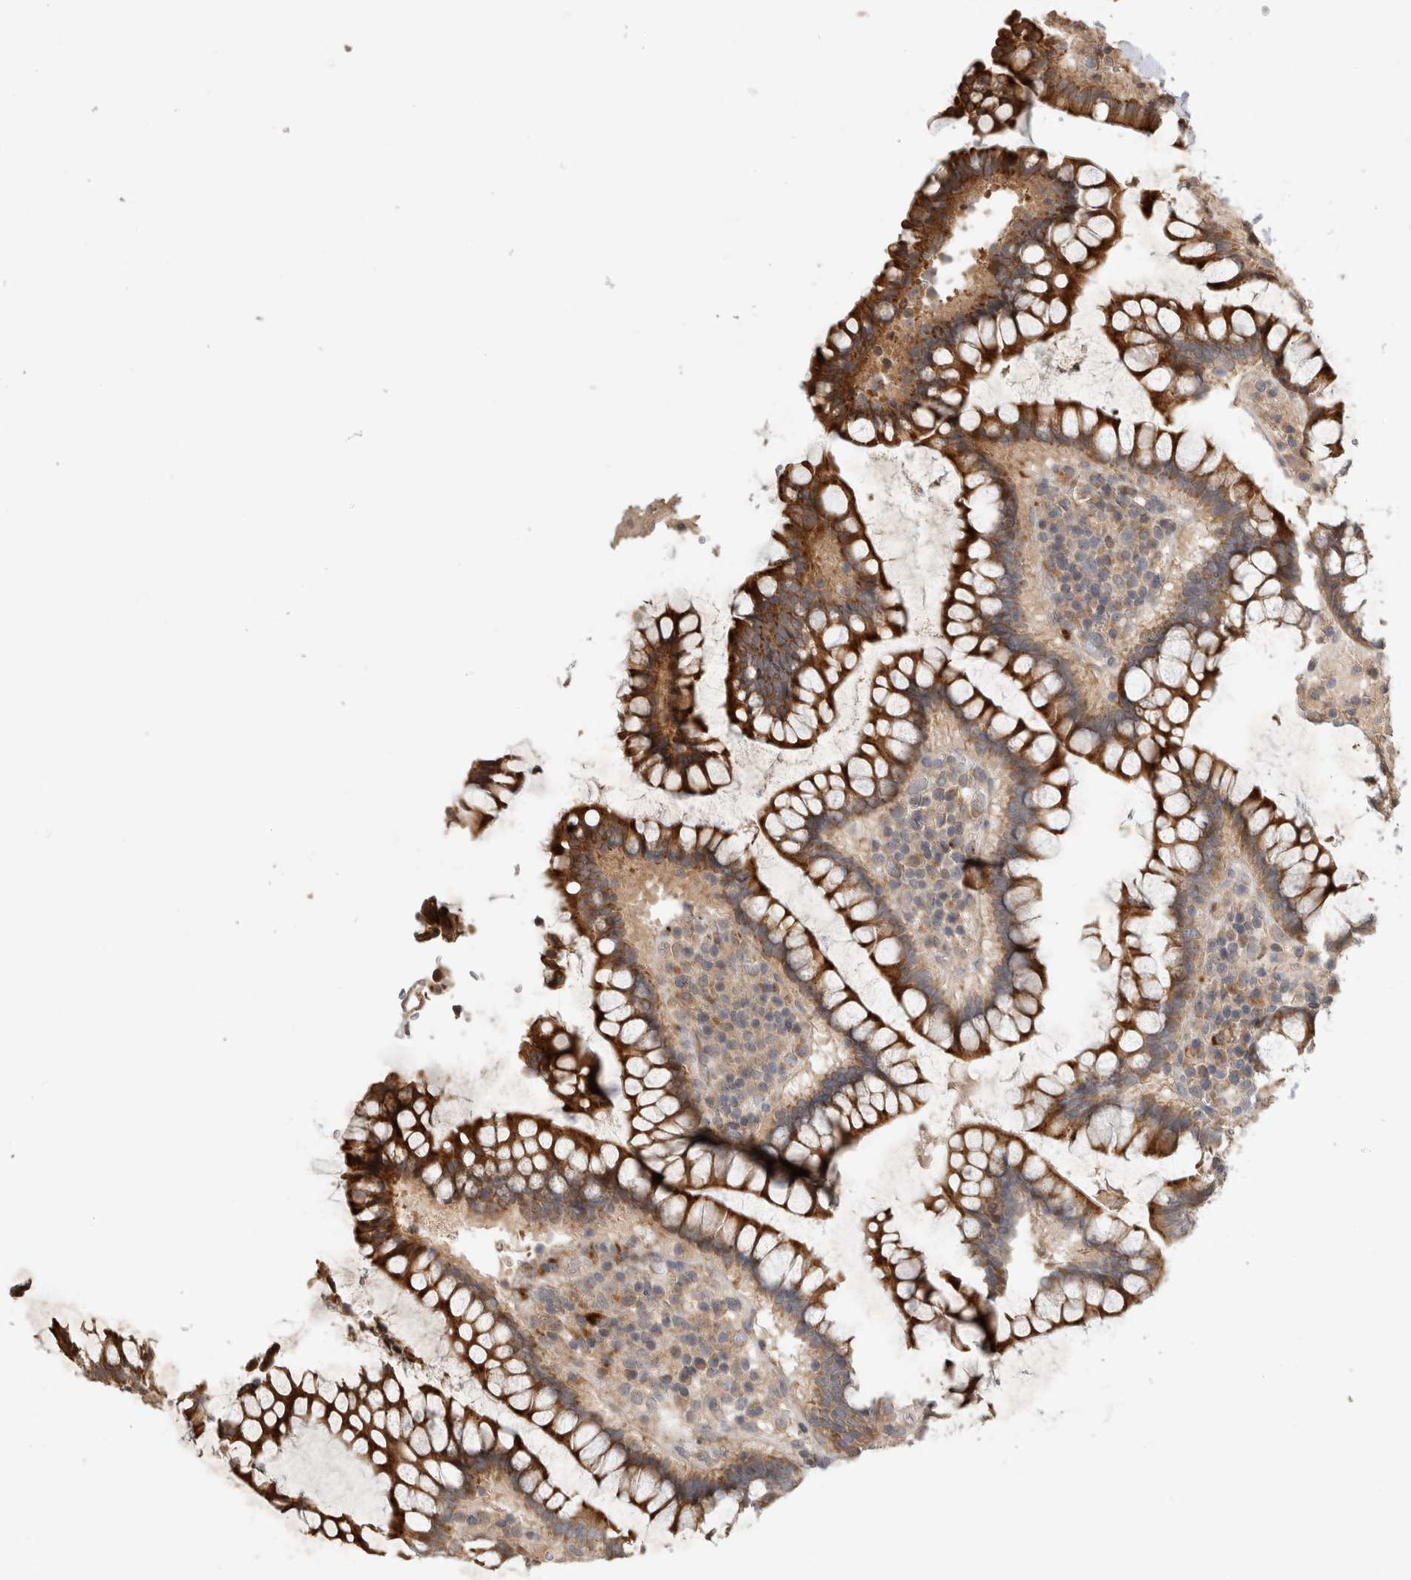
{"staining": {"intensity": "moderate", "quantity": ">75%", "location": "cytoplasmic/membranous"}, "tissue": "colon", "cell_type": "Endothelial cells", "image_type": "normal", "snomed": [{"axis": "morphology", "description": "Normal tissue, NOS"}, {"axis": "topography", "description": "Colon"}], "caption": "Immunohistochemical staining of normal human colon exhibits moderate cytoplasmic/membranous protein positivity in about >75% of endothelial cells.", "gene": "PITPNC1", "patient": {"sex": "female", "age": 79}}